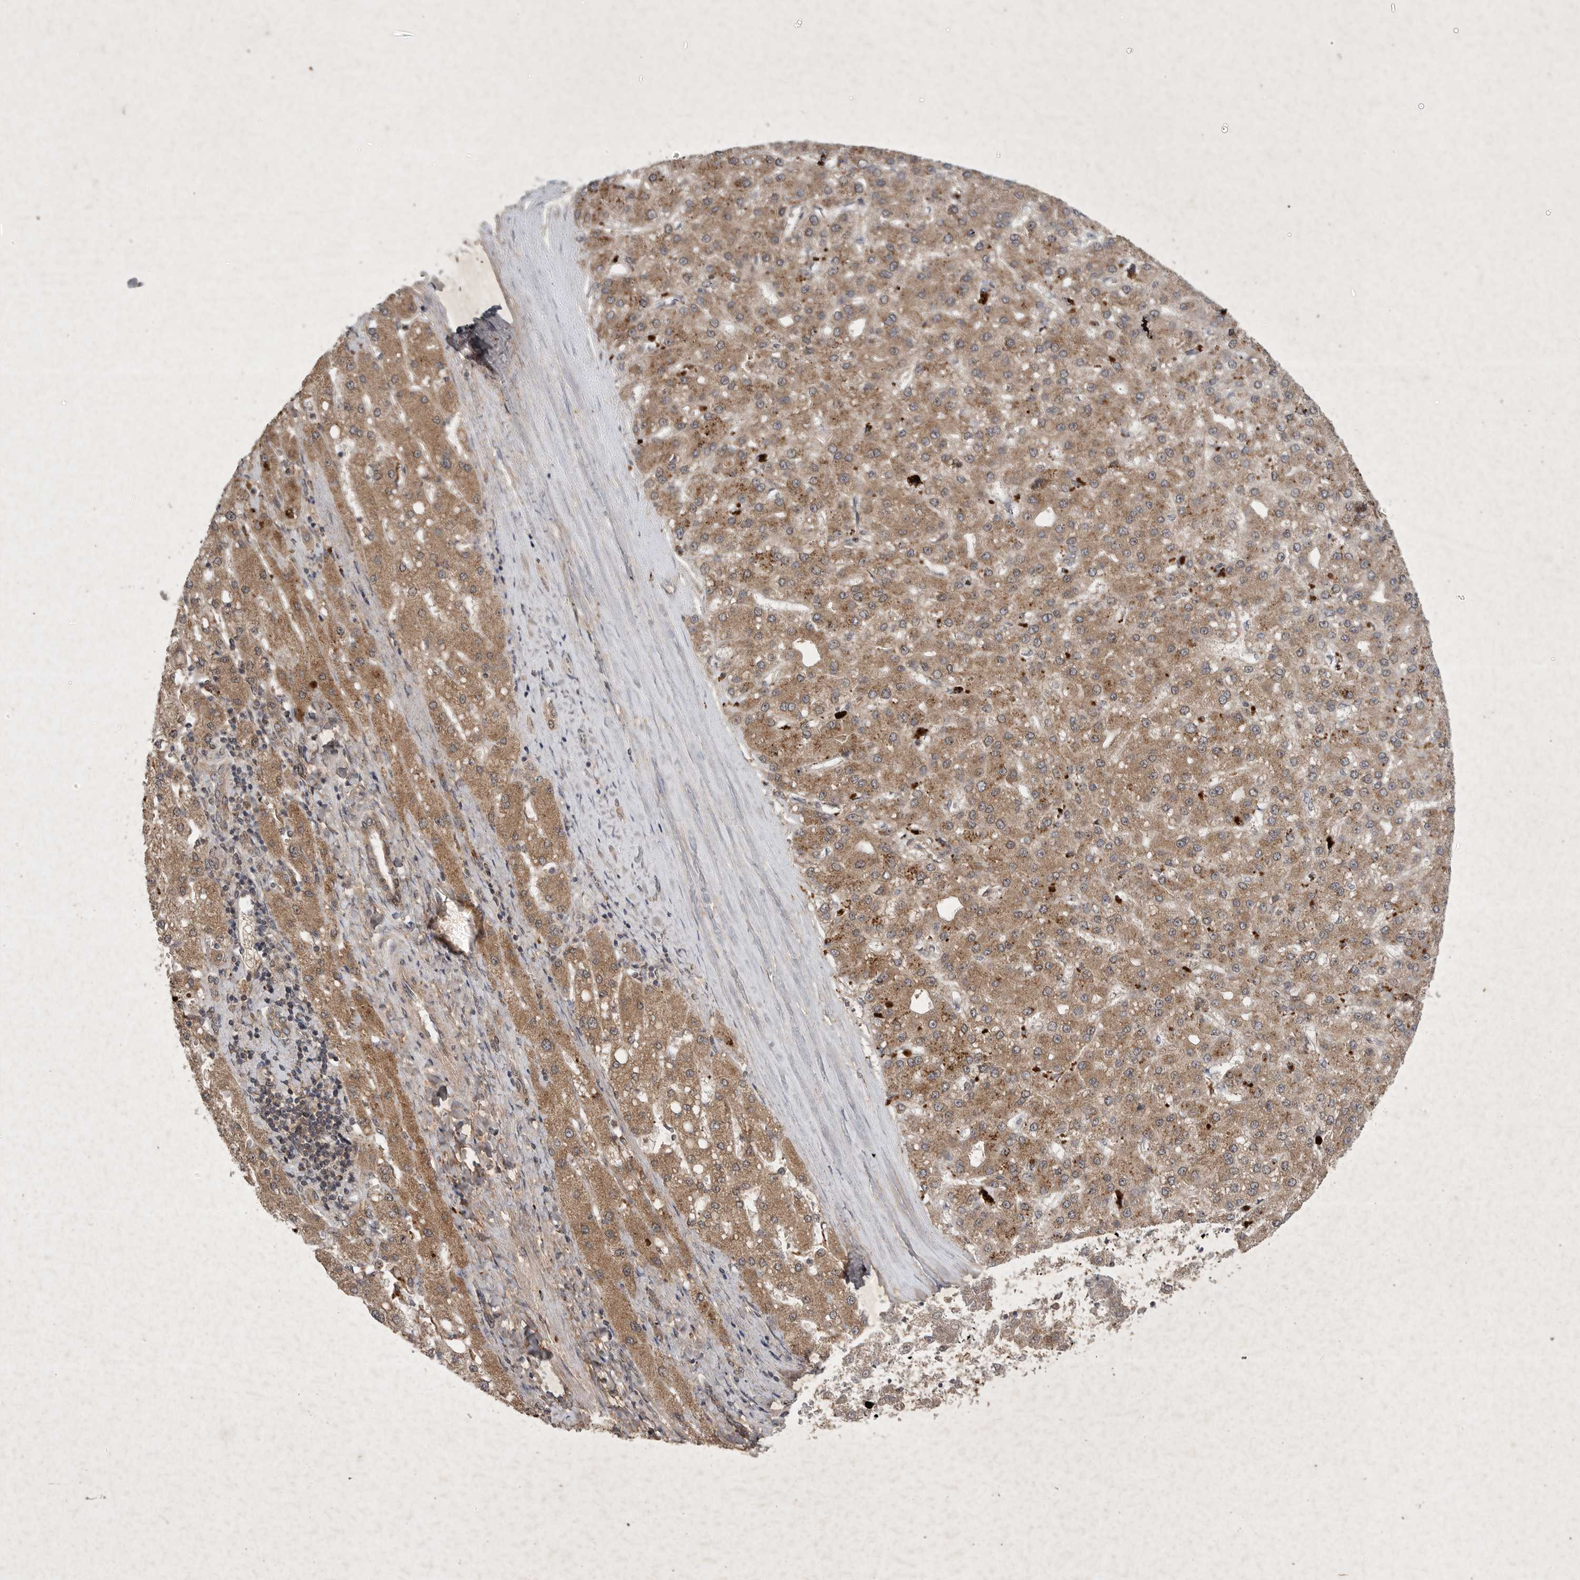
{"staining": {"intensity": "moderate", "quantity": ">75%", "location": "cytoplasmic/membranous"}, "tissue": "liver cancer", "cell_type": "Tumor cells", "image_type": "cancer", "snomed": [{"axis": "morphology", "description": "Carcinoma, Hepatocellular, NOS"}, {"axis": "topography", "description": "Liver"}], "caption": "A histopathology image of liver cancer (hepatocellular carcinoma) stained for a protein displays moderate cytoplasmic/membranous brown staining in tumor cells. (DAB IHC with brightfield microscopy, high magnification).", "gene": "DDR1", "patient": {"sex": "male", "age": 67}}